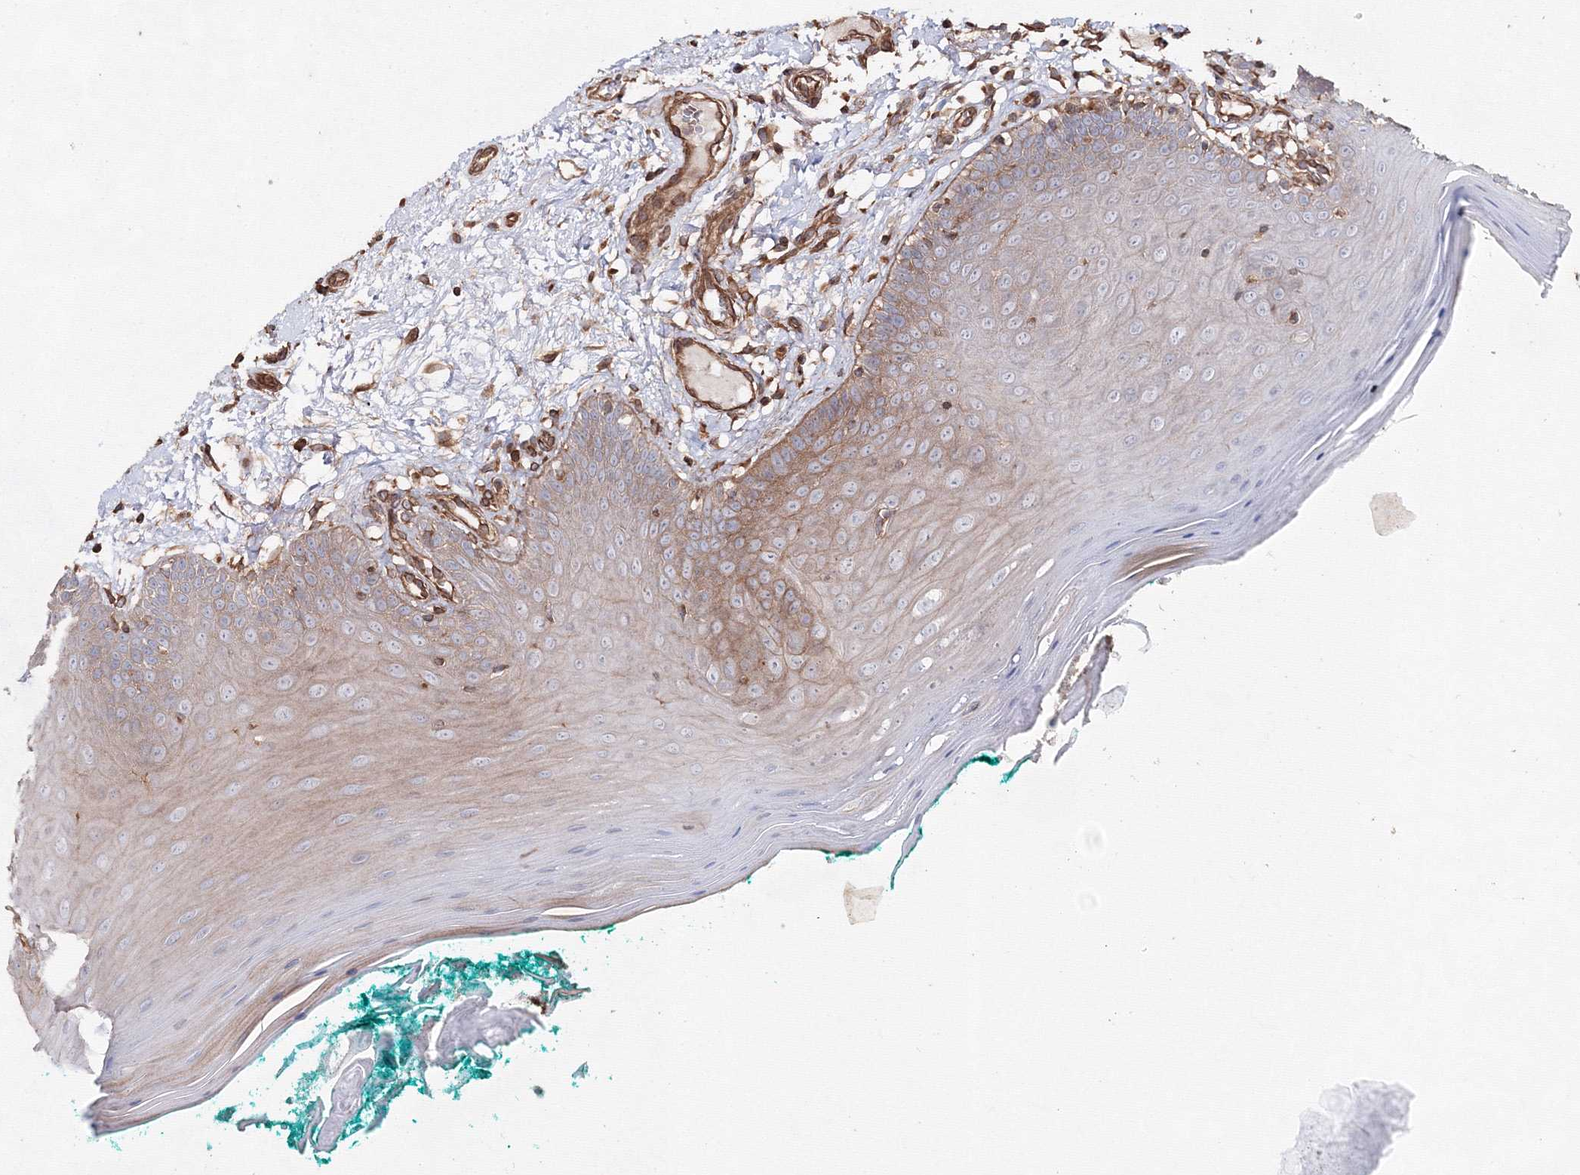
{"staining": {"intensity": "moderate", "quantity": "25%-75%", "location": "cytoplasmic/membranous"}, "tissue": "oral mucosa", "cell_type": "Squamous epithelial cells", "image_type": "normal", "snomed": [{"axis": "morphology", "description": "Normal tissue, NOS"}, {"axis": "topography", "description": "Skeletal muscle"}, {"axis": "topography", "description": "Oral tissue"}], "caption": "Immunohistochemistry histopathology image of normal oral mucosa stained for a protein (brown), which demonstrates medium levels of moderate cytoplasmic/membranous expression in about 25%-75% of squamous epithelial cells.", "gene": "EXOC6", "patient": {"sex": "male", "age": 58}}